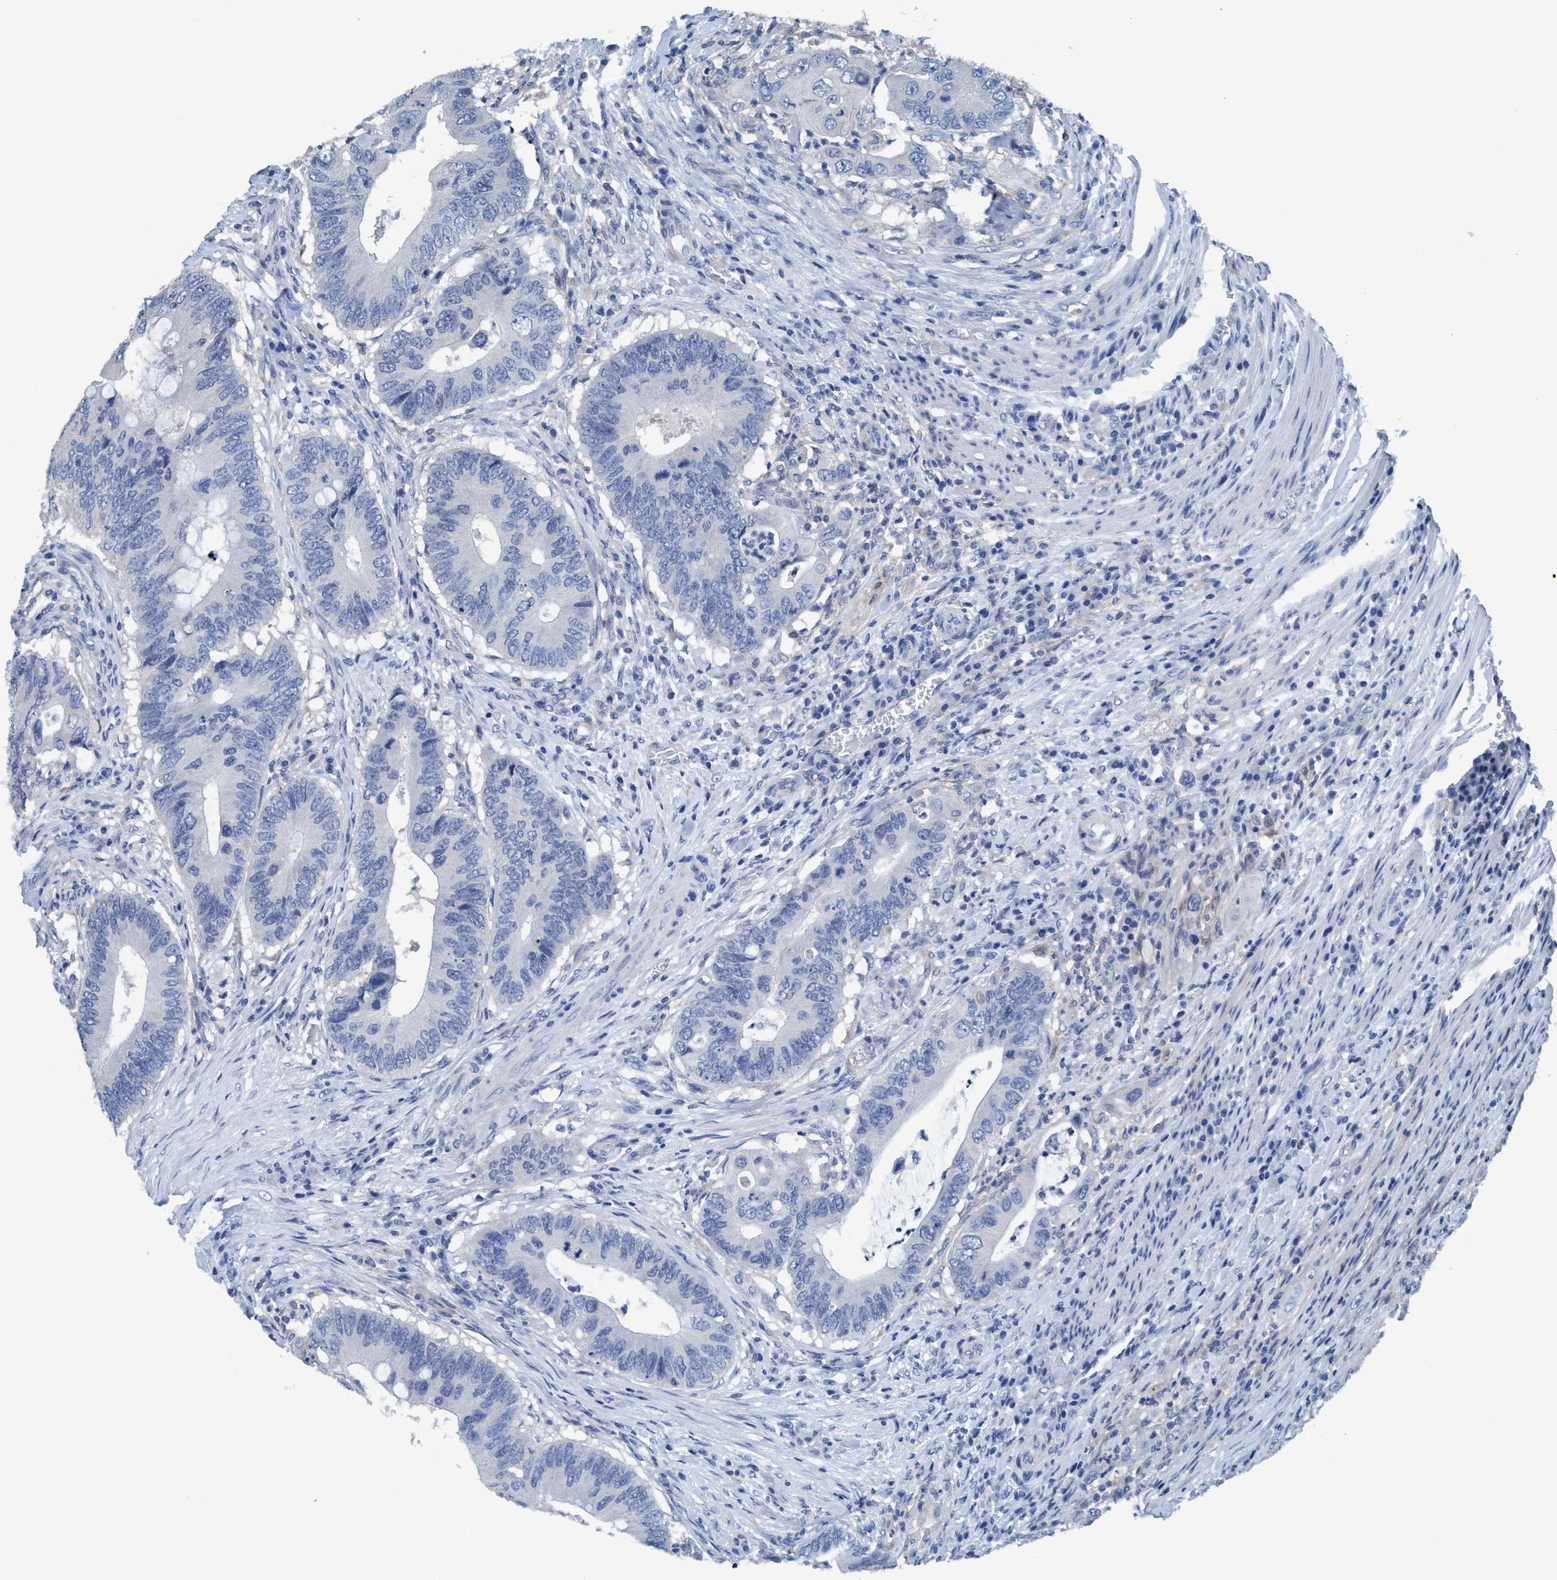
{"staining": {"intensity": "negative", "quantity": "none", "location": "none"}, "tissue": "colorectal cancer", "cell_type": "Tumor cells", "image_type": "cancer", "snomed": [{"axis": "morphology", "description": "Adenocarcinoma, NOS"}, {"axis": "topography", "description": "Colon"}], "caption": "The IHC image has no significant staining in tumor cells of colorectal adenocarcinoma tissue. The staining is performed using DAB brown chromogen with nuclei counter-stained in using hematoxylin.", "gene": "DNAI1", "patient": {"sex": "male", "age": 71}}